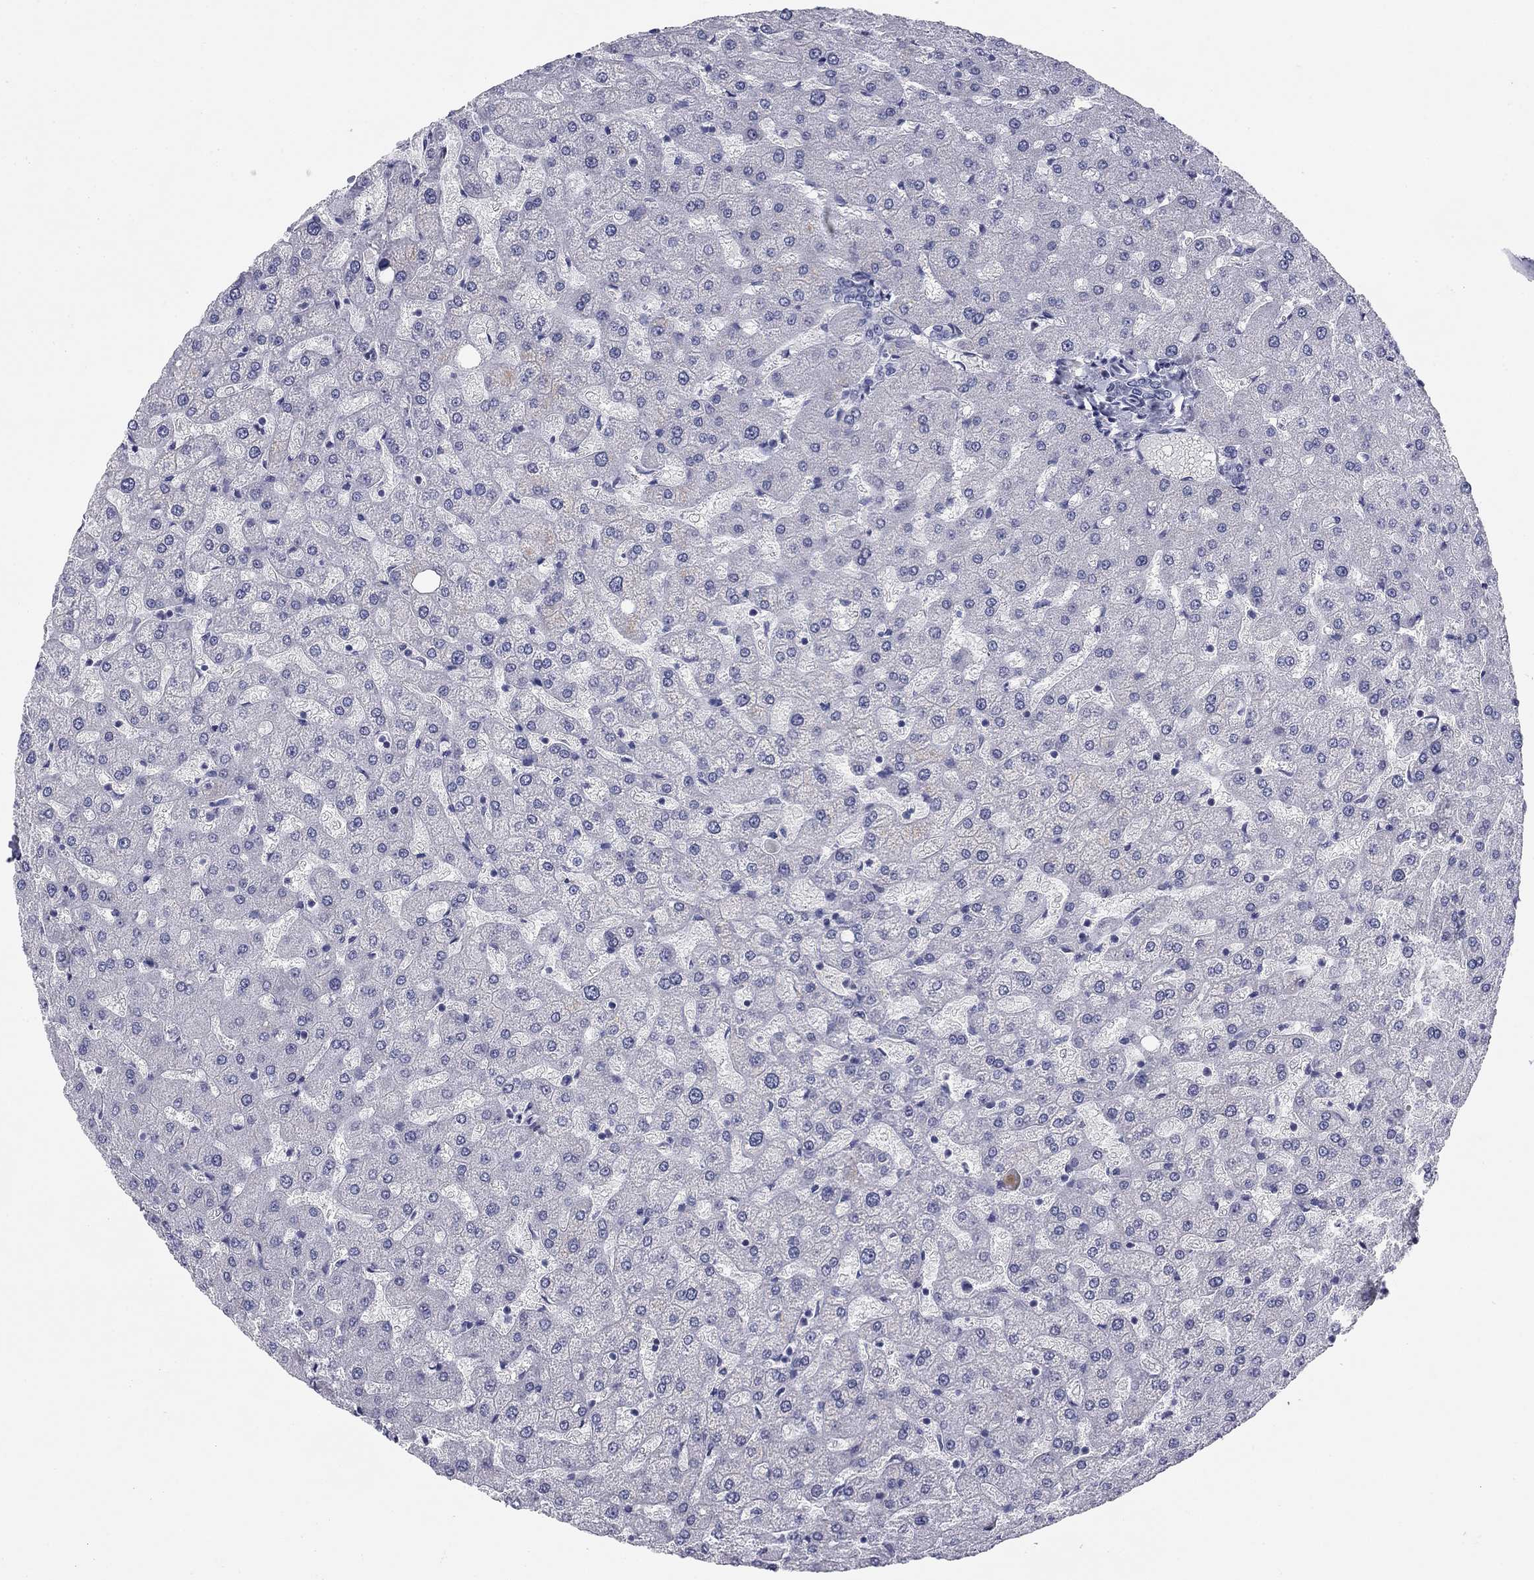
{"staining": {"intensity": "negative", "quantity": "none", "location": "none"}, "tissue": "liver", "cell_type": "Cholangiocytes", "image_type": "normal", "snomed": [{"axis": "morphology", "description": "Normal tissue, NOS"}, {"axis": "topography", "description": "Liver"}], "caption": "Cholangiocytes show no significant positivity in unremarkable liver. (DAB (3,3'-diaminobenzidine) immunohistochemistry (IHC) with hematoxylin counter stain).", "gene": "PRPH", "patient": {"sex": "female", "age": 50}}